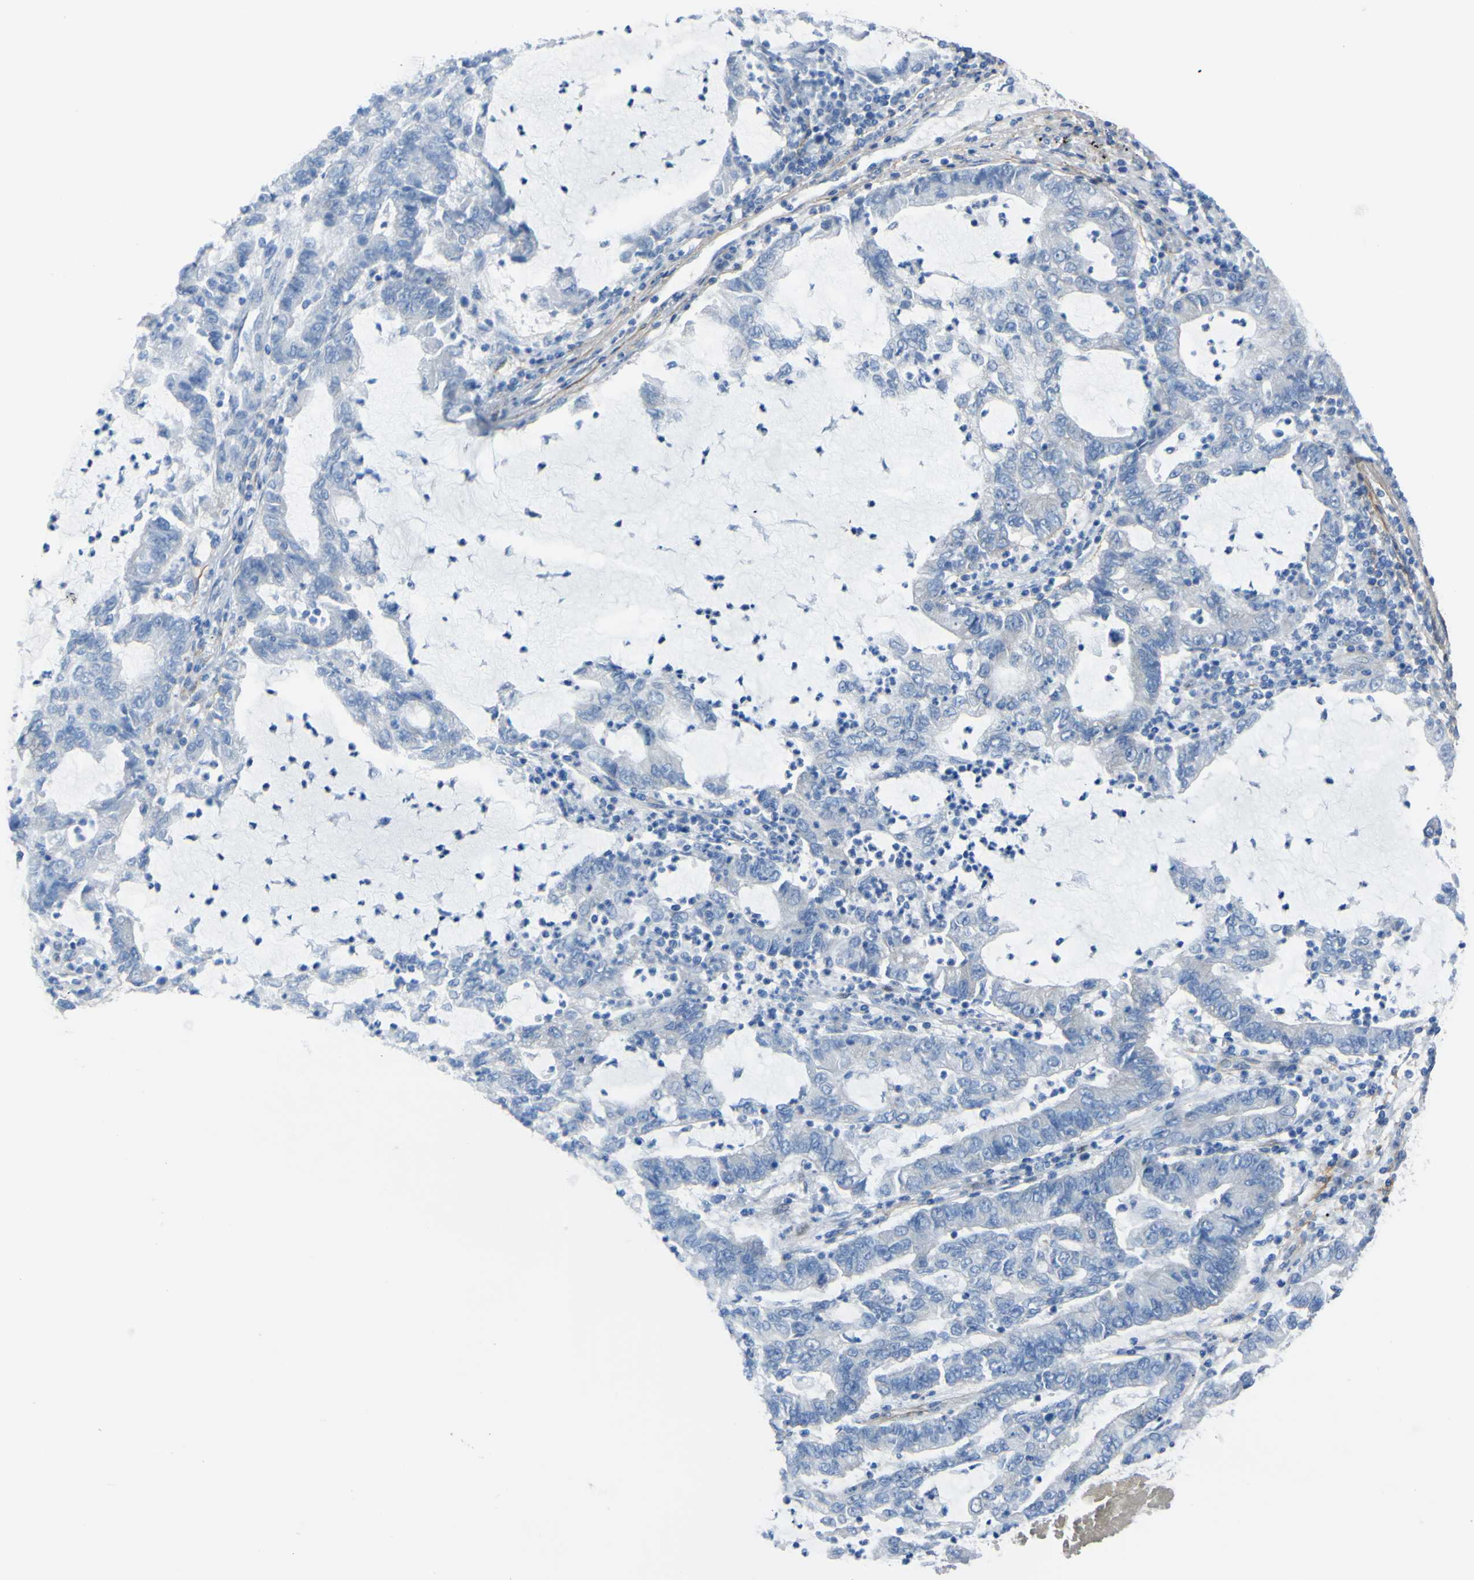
{"staining": {"intensity": "negative", "quantity": "none", "location": "none"}, "tissue": "lung cancer", "cell_type": "Tumor cells", "image_type": "cancer", "snomed": [{"axis": "morphology", "description": "Adenocarcinoma, NOS"}, {"axis": "topography", "description": "Lung"}], "caption": "Human lung adenocarcinoma stained for a protein using immunohistochemistry reveals no staining in tumor cells.", "gene": "LRRN1", "patient": {"sex": "female", "age": 51}}